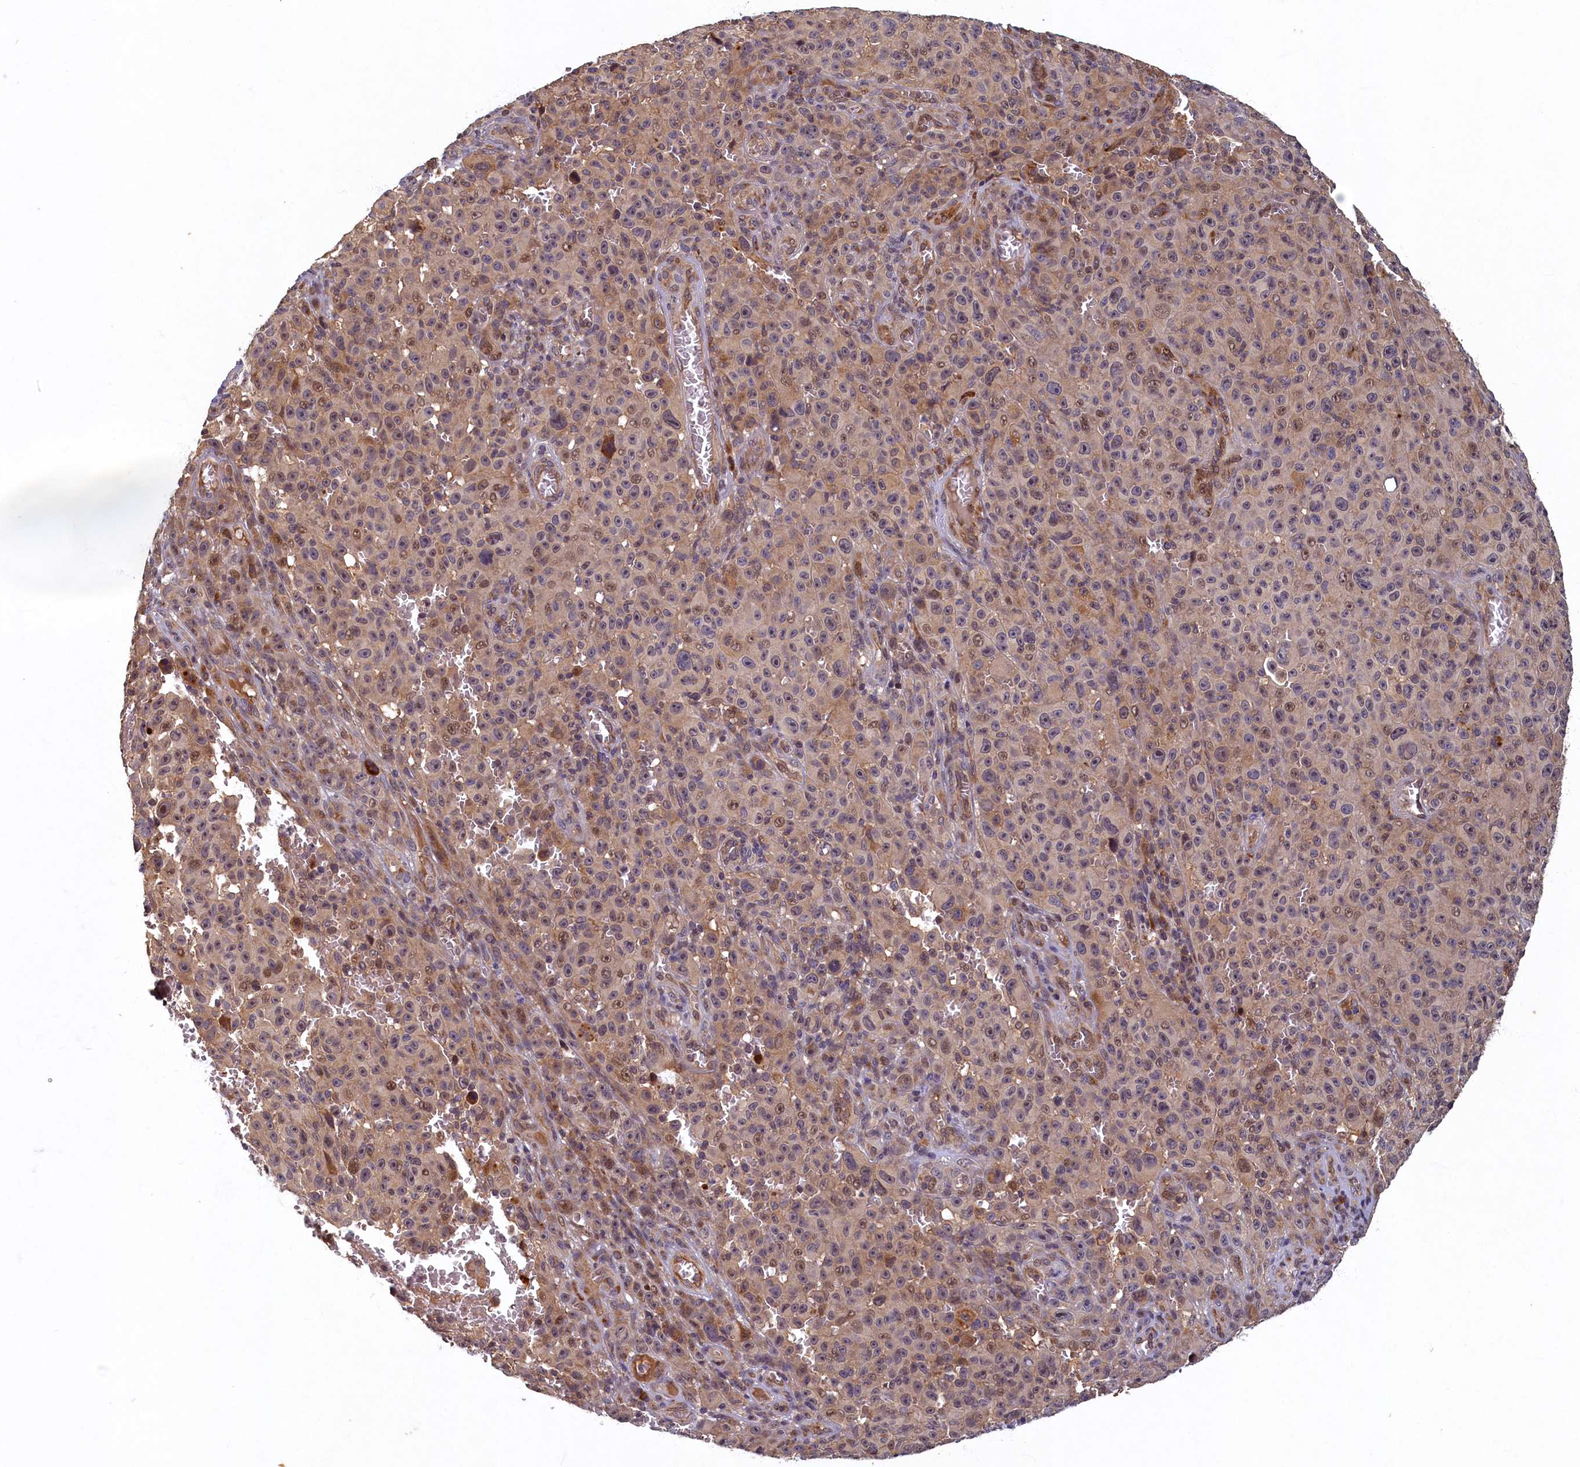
{"staining": {"intensity": "weak", "quantity": "<25%", "location": "cytoplasmic/membranous,nuclear"}, "tissue": "melanoma", "cell_type": "Tumor cells", "image_type": "cancer", "snomed": [{"axis": "morphology", "description": "Malignant melanoma, NOS"}, {"axis": "topography", "description": "Skin"}], "caption": "This is an IHC photomicrograph of human melanoma. There is no expression in tumor cells.", "gene": "LCMT2", "patient": {"sex": "female", "age": 82}}